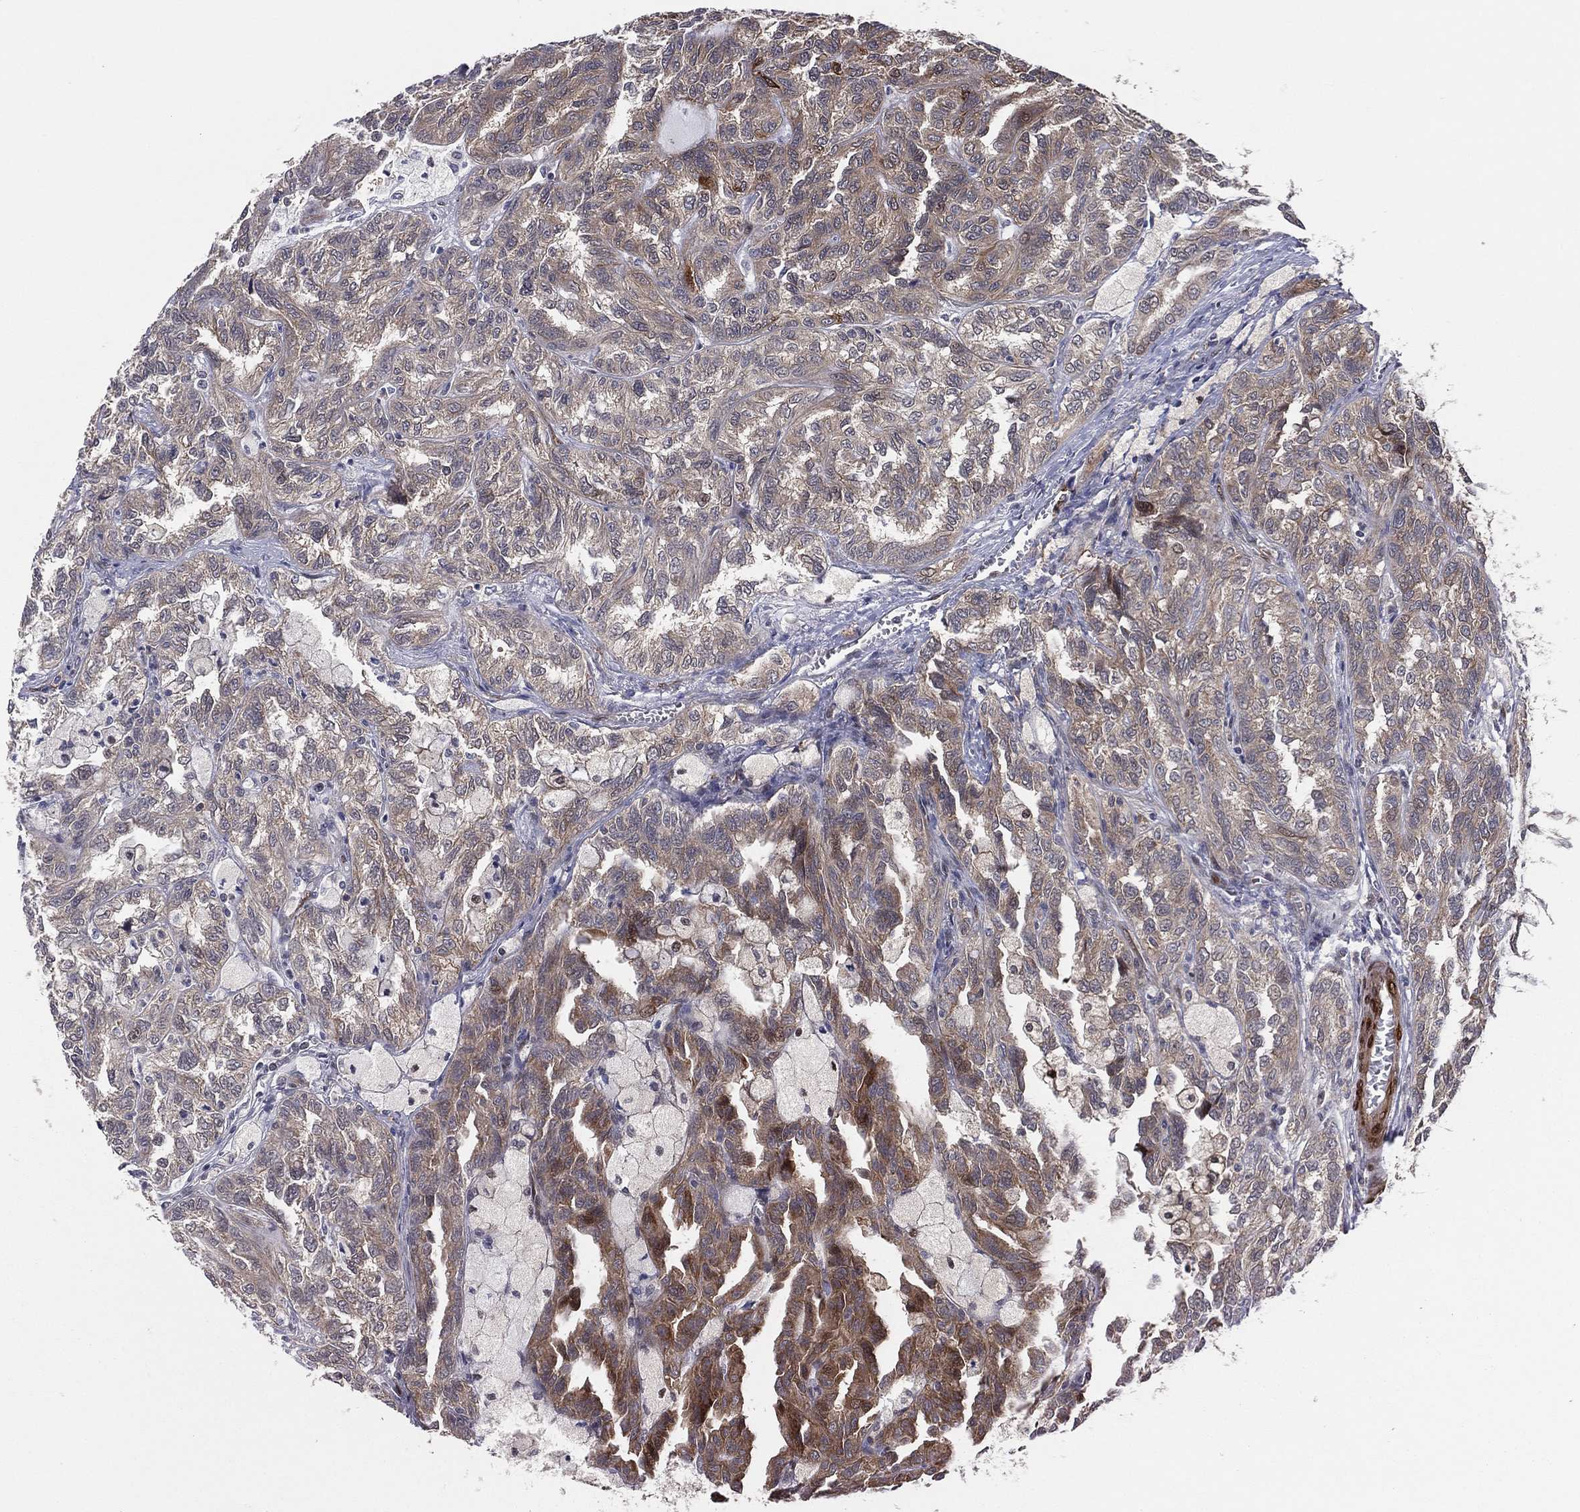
{"staining": {"intensity": "moderate", "quantity": "25%-75%", "location": "cytoplasmic/membranous"}, "tissue": "renal cancer", "cell_type": "Tumor cells", "image_type": "cancer", "snomed": [{"axis": "morphology", "description": "Adenocarcinoma, NOS"}, {"axis": "topography", "description": "Kidney"}], "caption": "The histopathology image demonstrates immunohistochemical staining of renal cancer. There is moderate cytoplasmic/membranous positivity is appreciated in about 25%-75% of tumor cells.", "gene": "SNCG", "patient": {"sex": "male", "age": 79}}